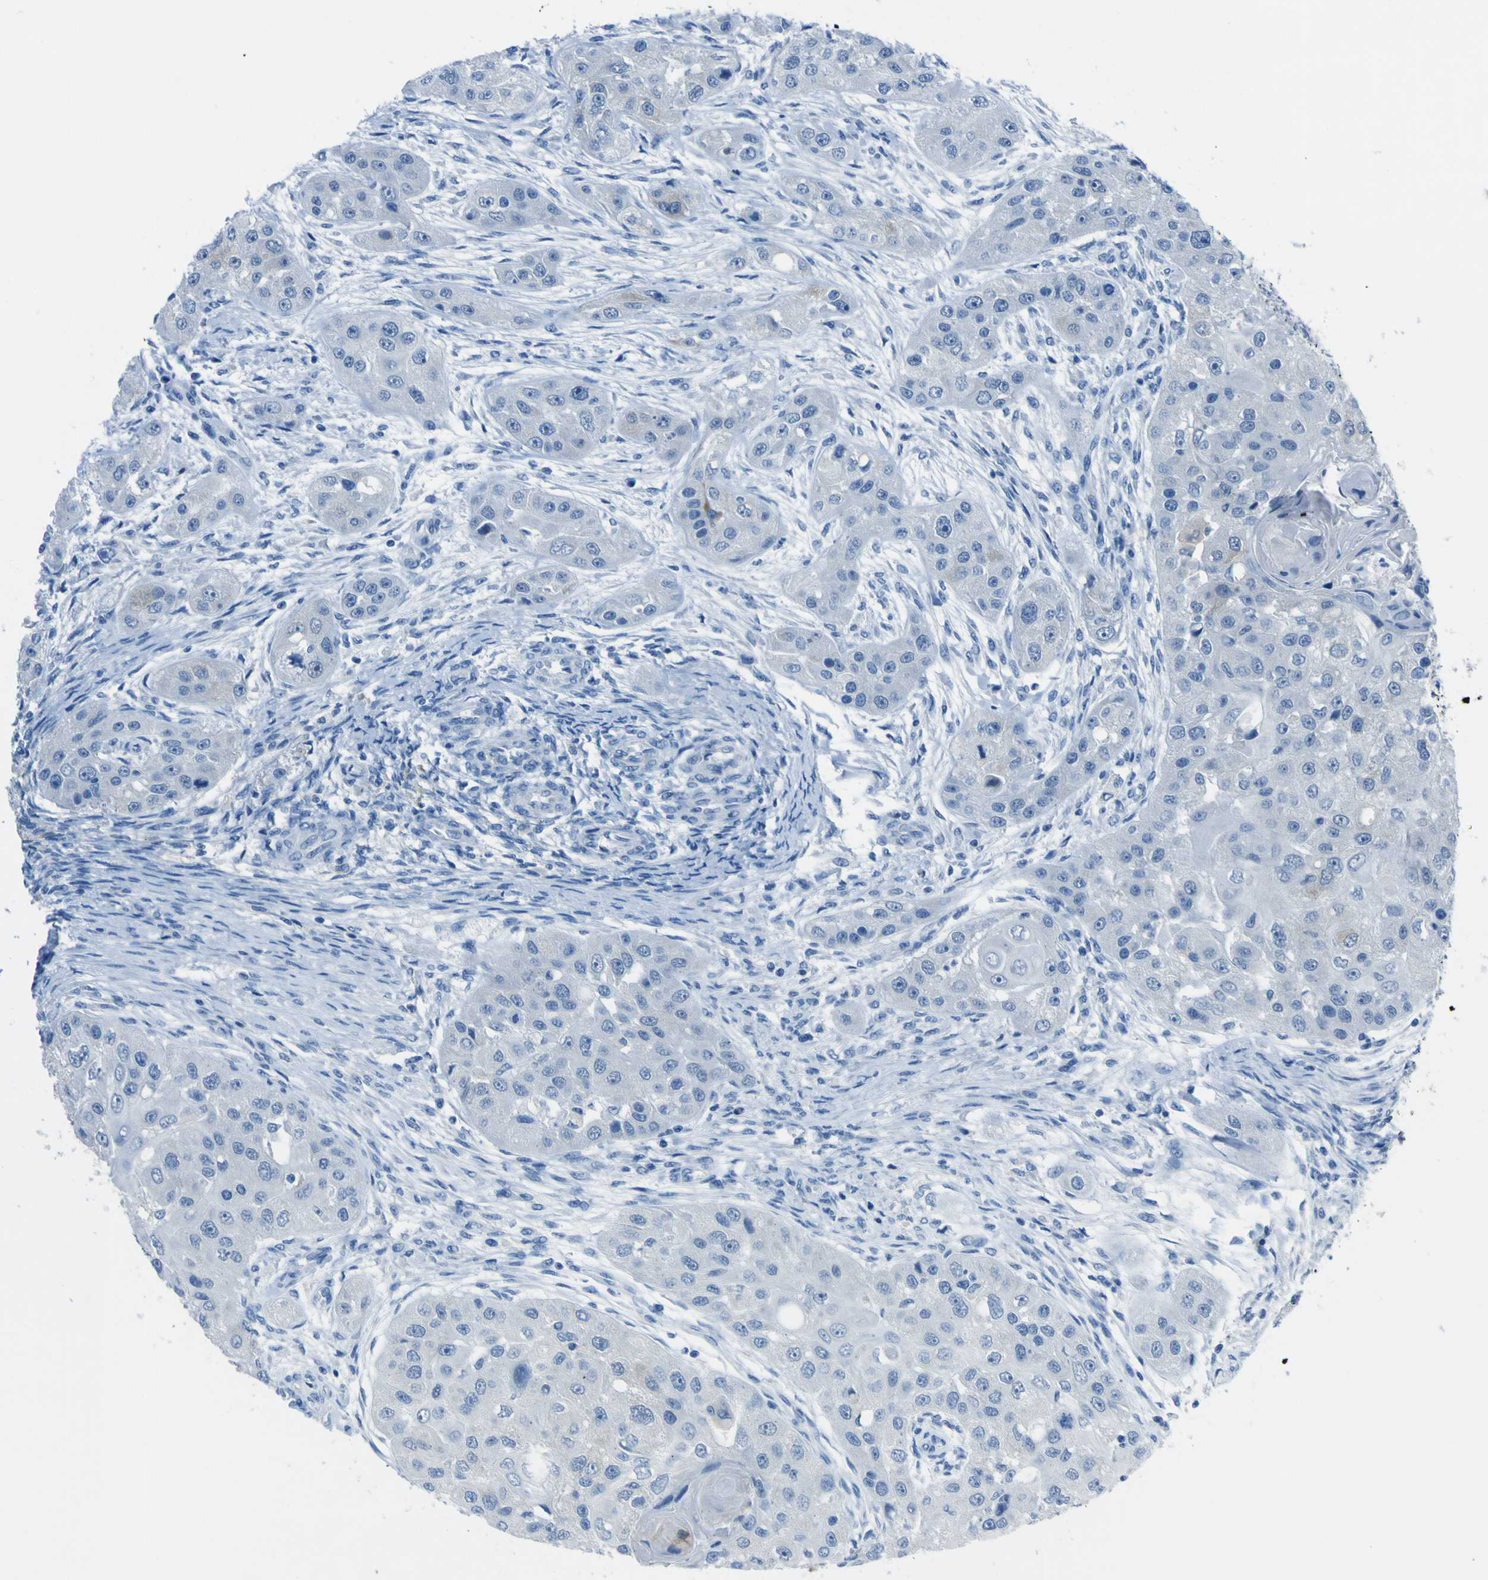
{"staining": {"intensity": "negative", "quantity": "none", "location": "none"}, "tissue": "head and neck cancer", "cell_type": "Tumor cells", "image_type": "cancer", "snomed": [{"axis": "morphology", "description": "Normal tissue, NOS"}, {"axis": "morphology", "description": "Squamous cell carcinoma, NOS"}, {"axis": "topography", "description": "Skeletal muscle"}, {"axis": "topography", "description": "Head-Neck"}], "caption": "Immunohistochemical staining of human head and neck cancer reveals no significant expression in tumor cells.", "gene": "PHKG1", "patient": {"sex": "male", "age": 51}}